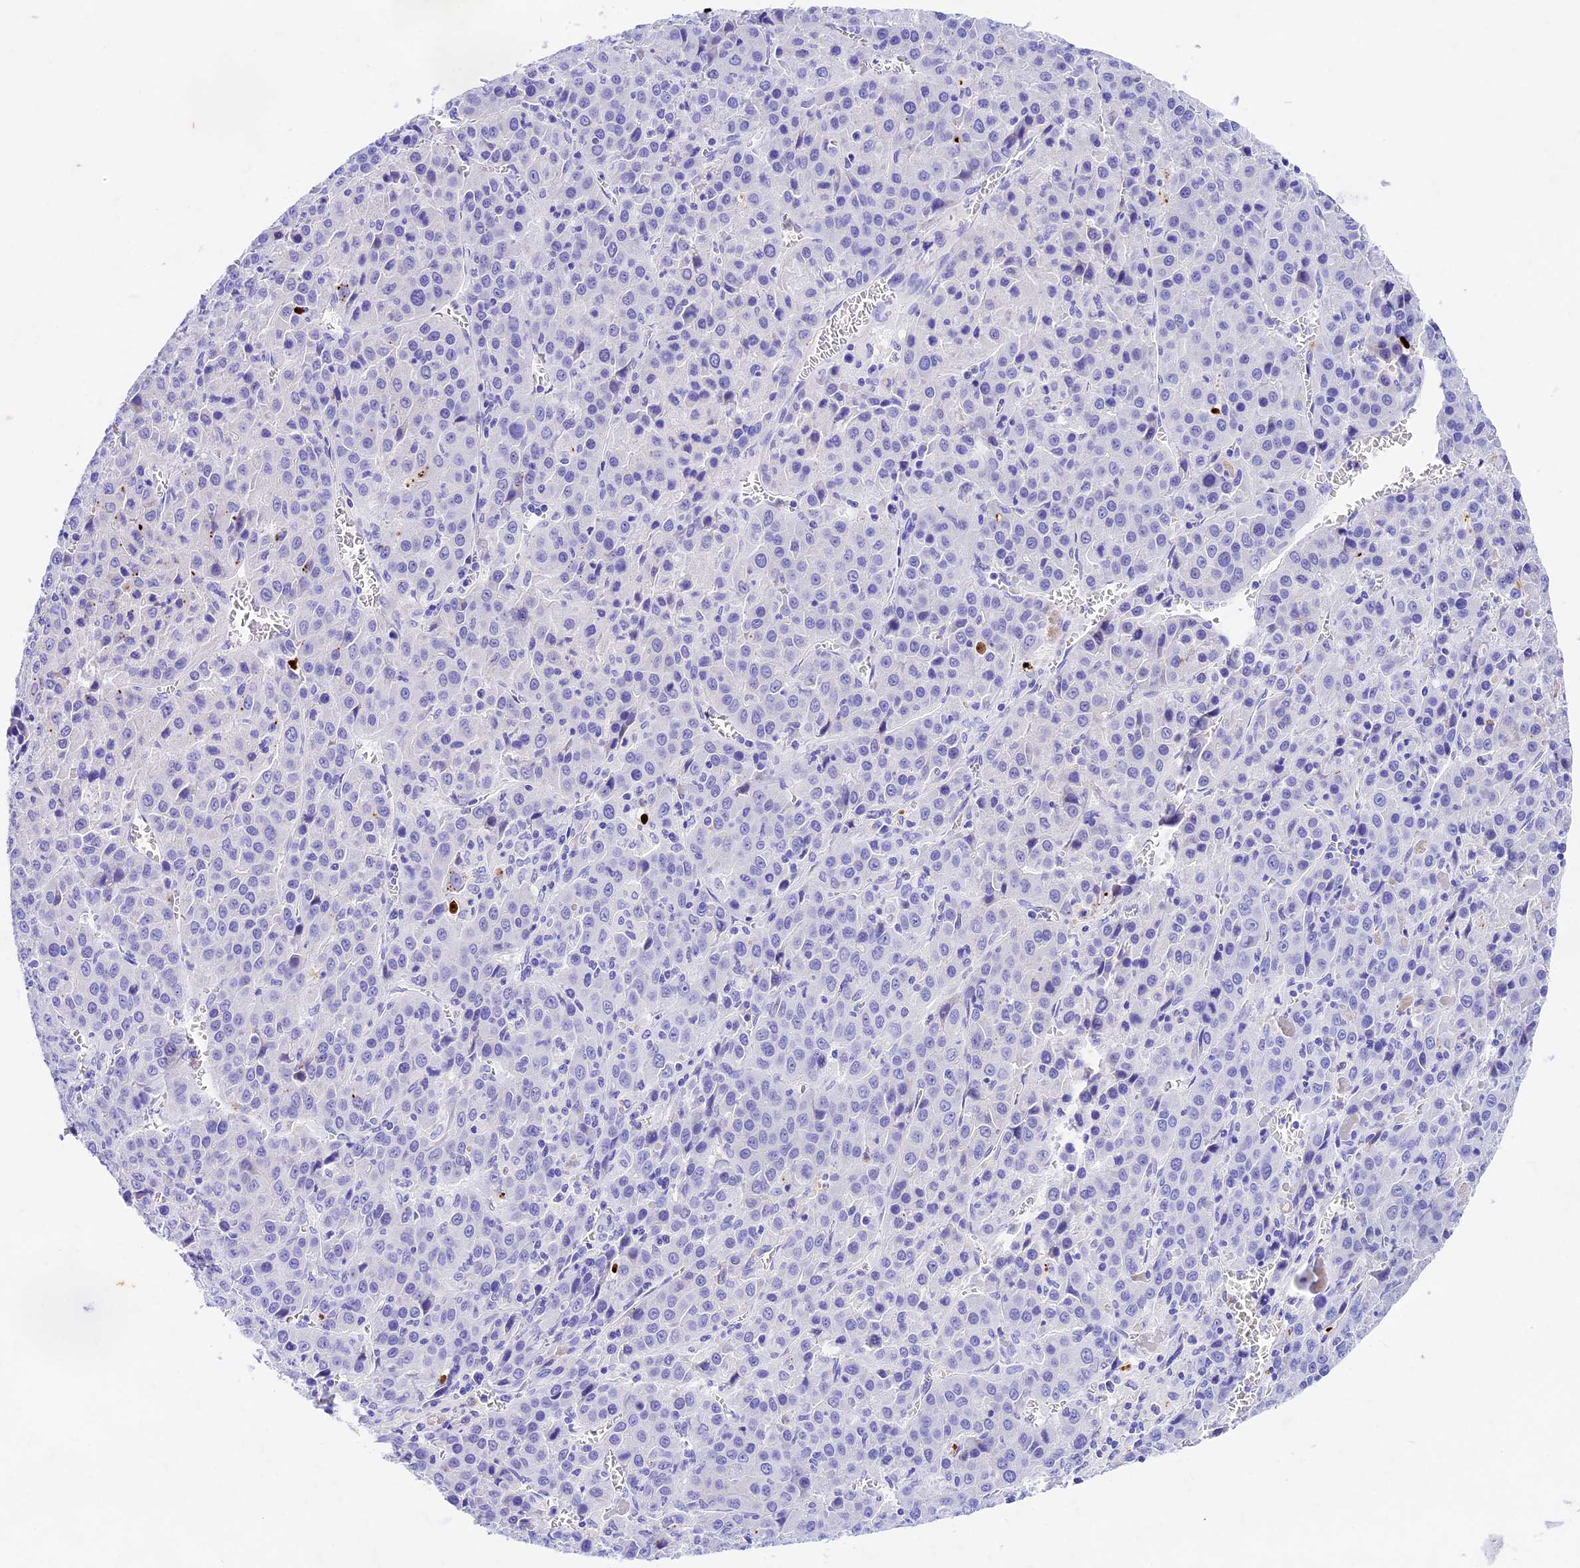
{"staining": {"intensity": "negative", "quantity": "none", "location": "none"}, "tissue": "liver cancer", "cell_type": "Tumor cells", "image_type": "cancer", "snomed": [{"axis": "morphology", "description": "Carcinoma, Hepatocellular, NOS"}, {"axis": "topography", "description": "Liver"}], "caption": "Immunohistochemistry histopathology image of liver hepatocellular carcinoma stained for a protein (brown), which exhibits no expression in tumor cells.", "gene": "PSG11", "patient": {"sex": "female", "age": 53}}